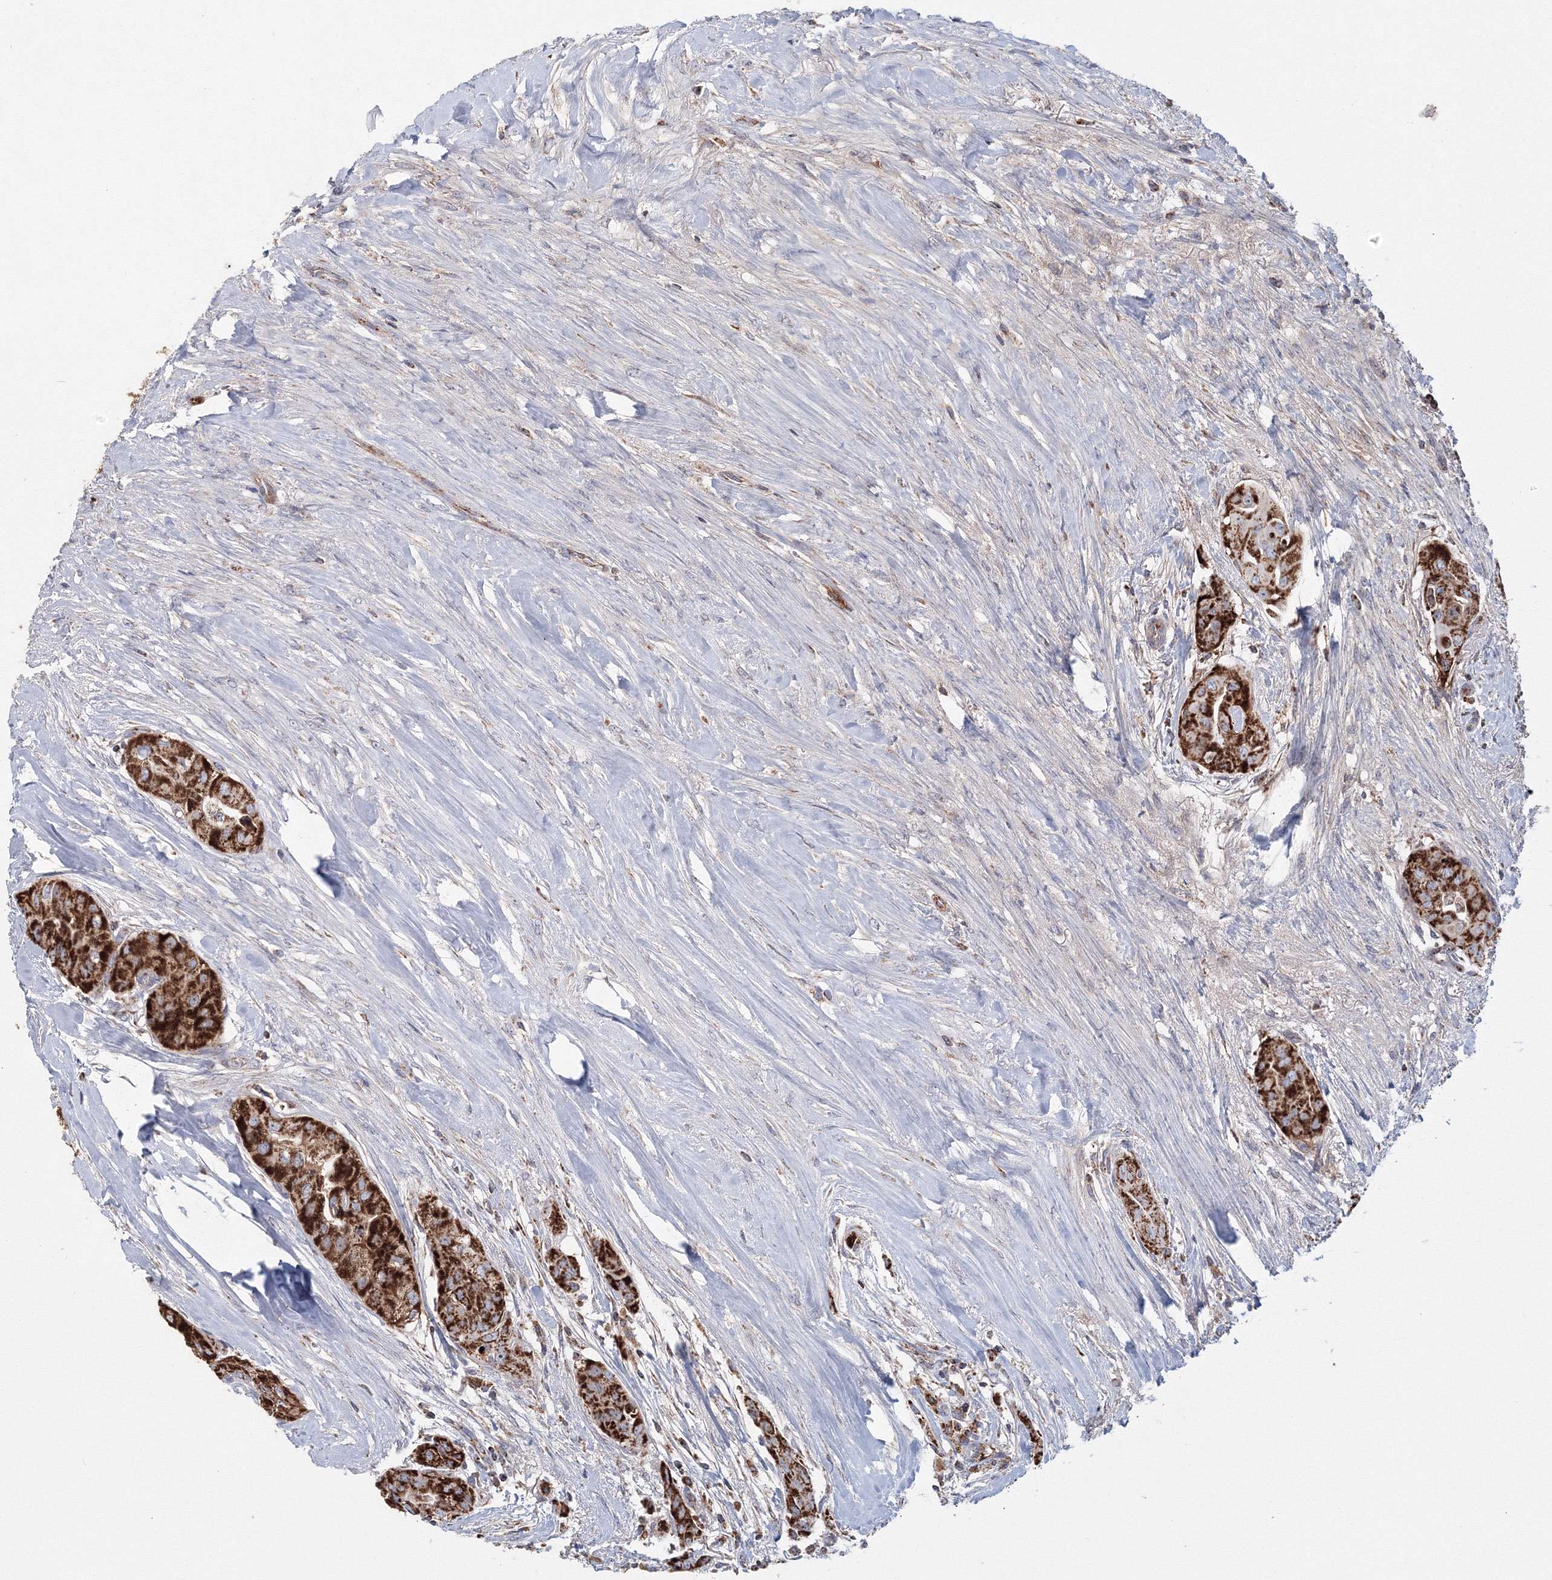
{"staining": {"intensity": "strong", "quantity": ">75%", "location": "cytoplasmic/membranous"}, "tissue": "thyroid cancer", "cell_type": "Tumor cells", "image_type": "cancer", "snomed": [{"axis": "morphology", "description": "Papillary adenocarcinoma, NOS"}, {"axis": "topography", "description": "Thyroid gland"}], "caption": "This micrograph reveals thyroid cancer (papillary adenocarcinoma) stained with immunohistochemistry (IHC) to label a protein in brown. The cytoplasmic/membranous of tumor cells show strong positivity for the protein. Nuclei are counter-stained blue.", "gene": "GRPEL1", "patient": {"sex": "female", "age": 59}}